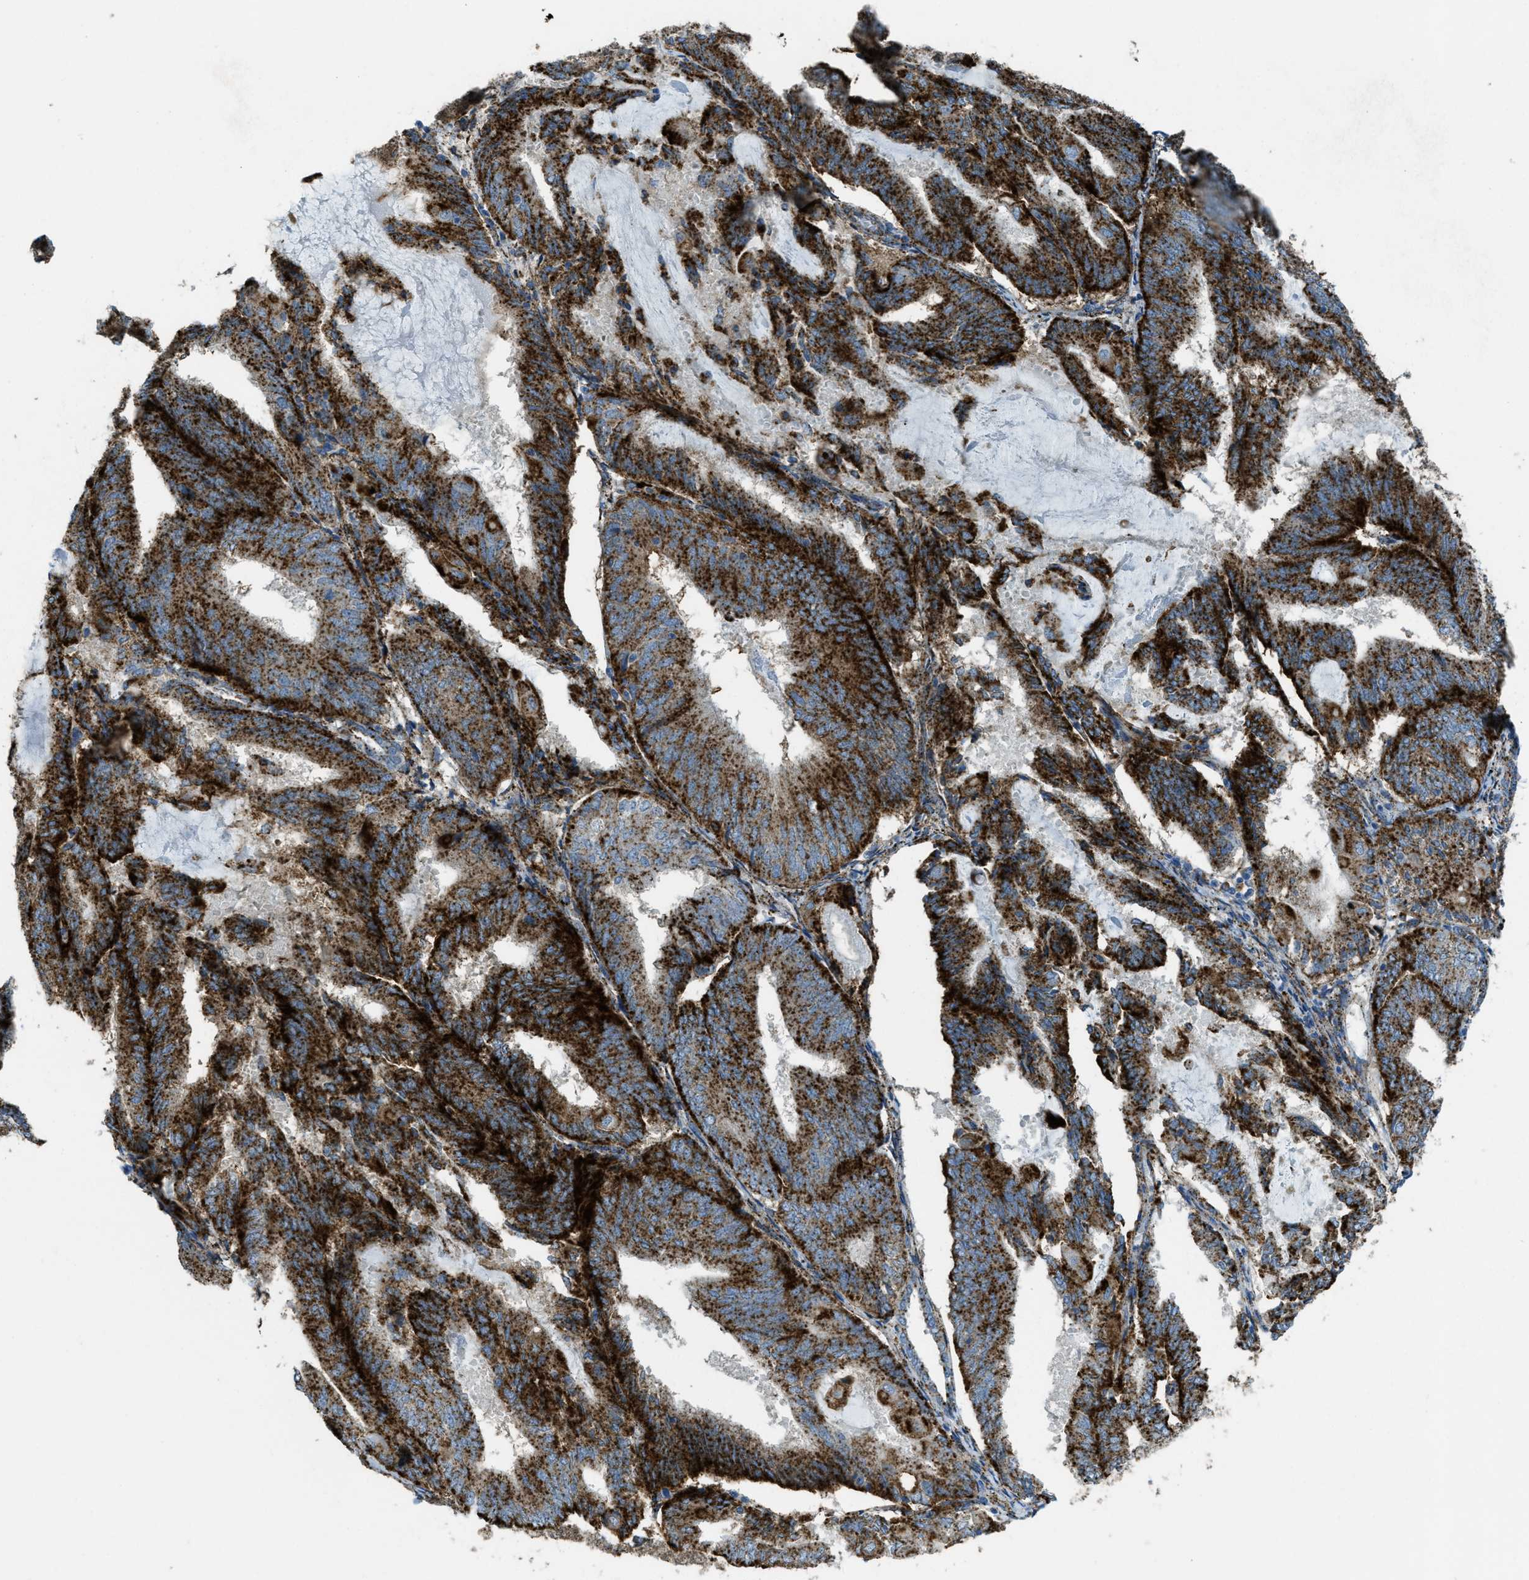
{"staining": {"intensity": "strong", "quantity": ">75%", "location": "cytoplasmic/membranous"}, "tissue": "endometrial cancer", "cell_type": "Tumor cells", "image_type": "cancer", "snomed": [{"axis": "morphology", "description": "Adenocarcinoma, NOS"}, {"axis": "topography", "description": "Endometrium"}], "caption": "This histopathology image displays immunohistochemistry staining of endometrial adenocarcinoma, with high strong cytoplasmic/membranous expression in about >75% of tumor cells.", "gene": "SCARB2", "patient": {"sex": "female", "age": 81}}